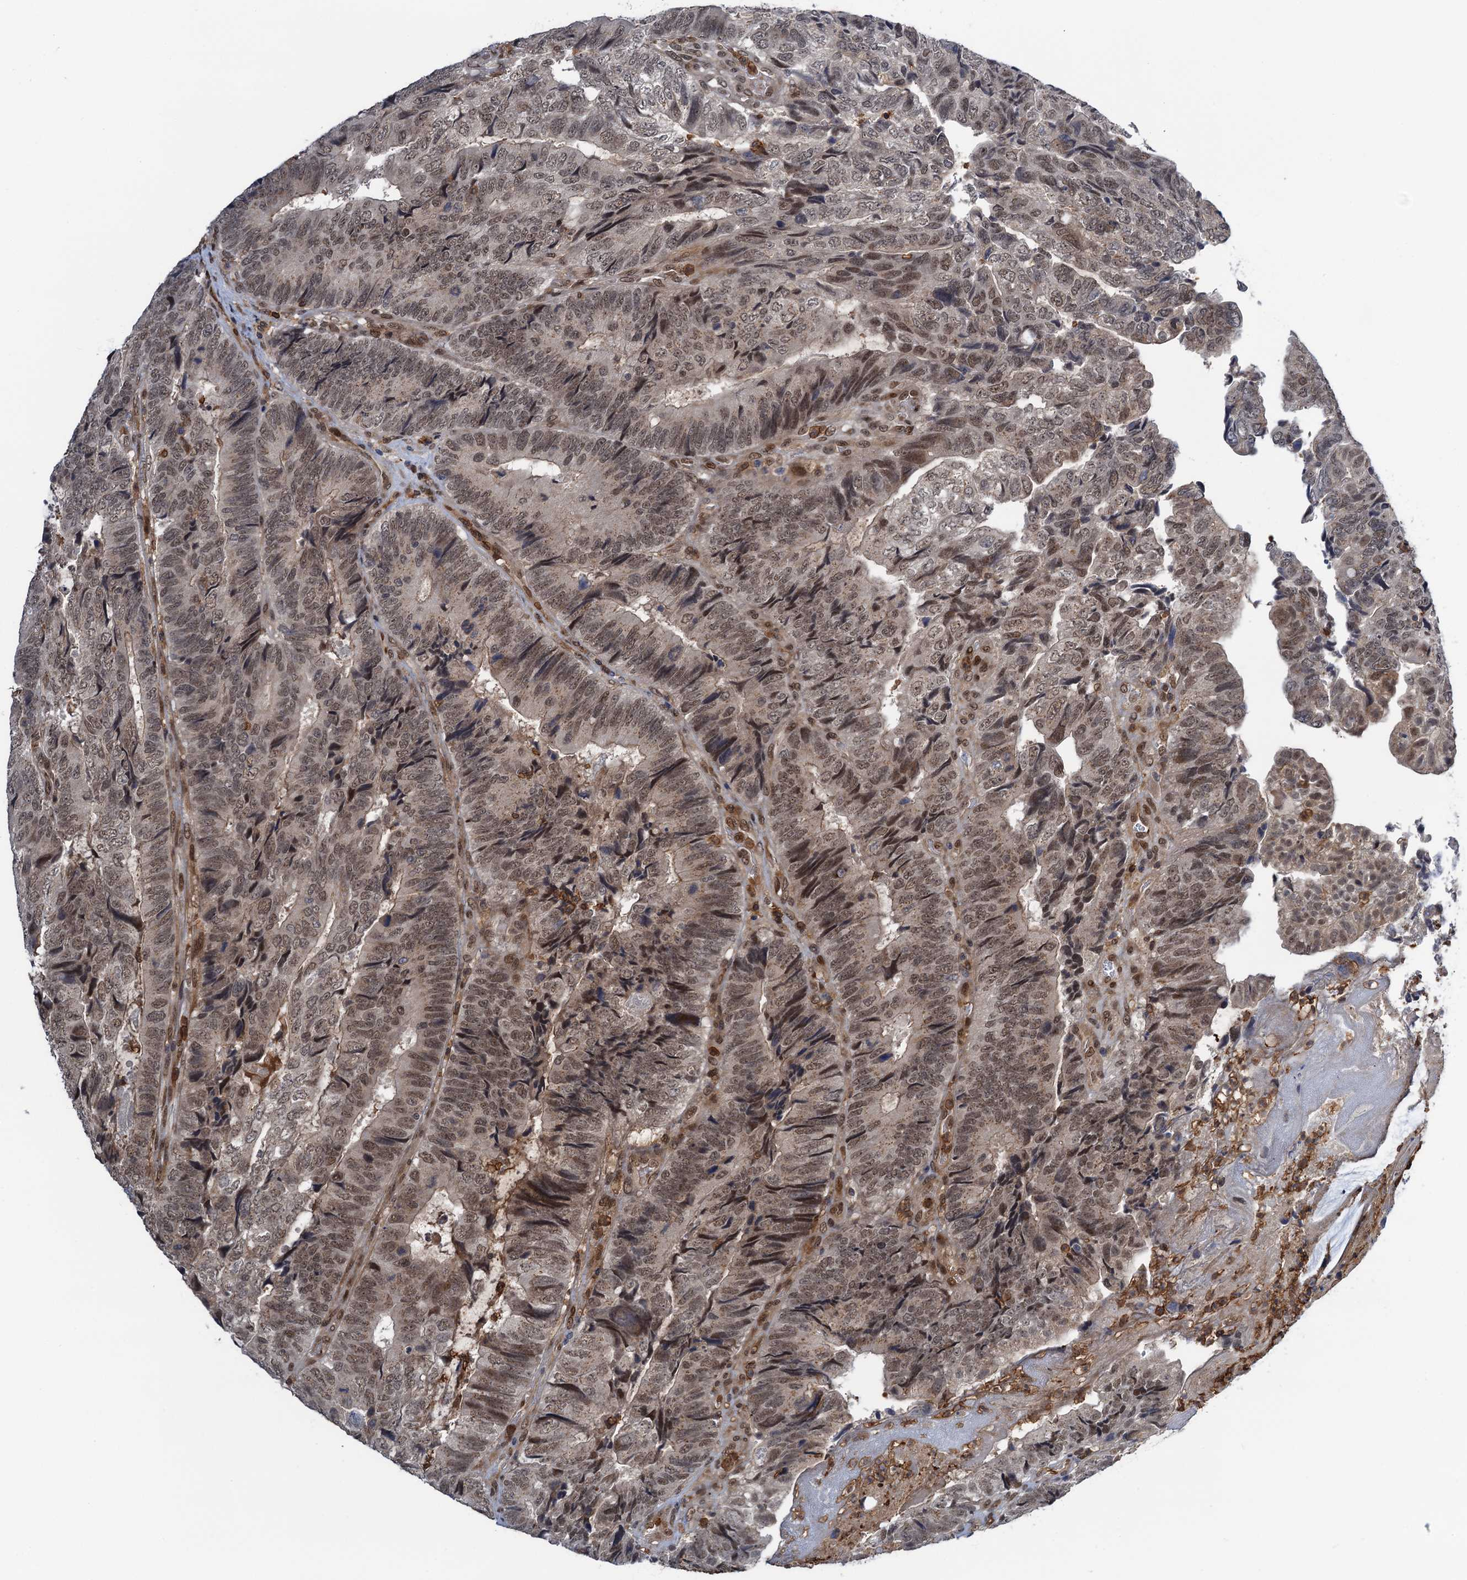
{"staining": {"intensity": "moderate", "quantity": ">75%", "location": "nuclear"}, "tissue": "colorectal cancer", "cell_type": "Tumor cells", "image_type": "cancer", "snomed": [{"axis": "morphology", "description": "Adenocarcinoma, NOS"}, {"axis": "topography", "description": "Colon"}], "caption": "About >75% of tumor cells in colorectal adenocarcinoma reveal moderate nuclear protein expression as visualized by brown immunohistochemical staining.", "gene": "ZNF609", "patient": {"sex": "female", "age": 67}}